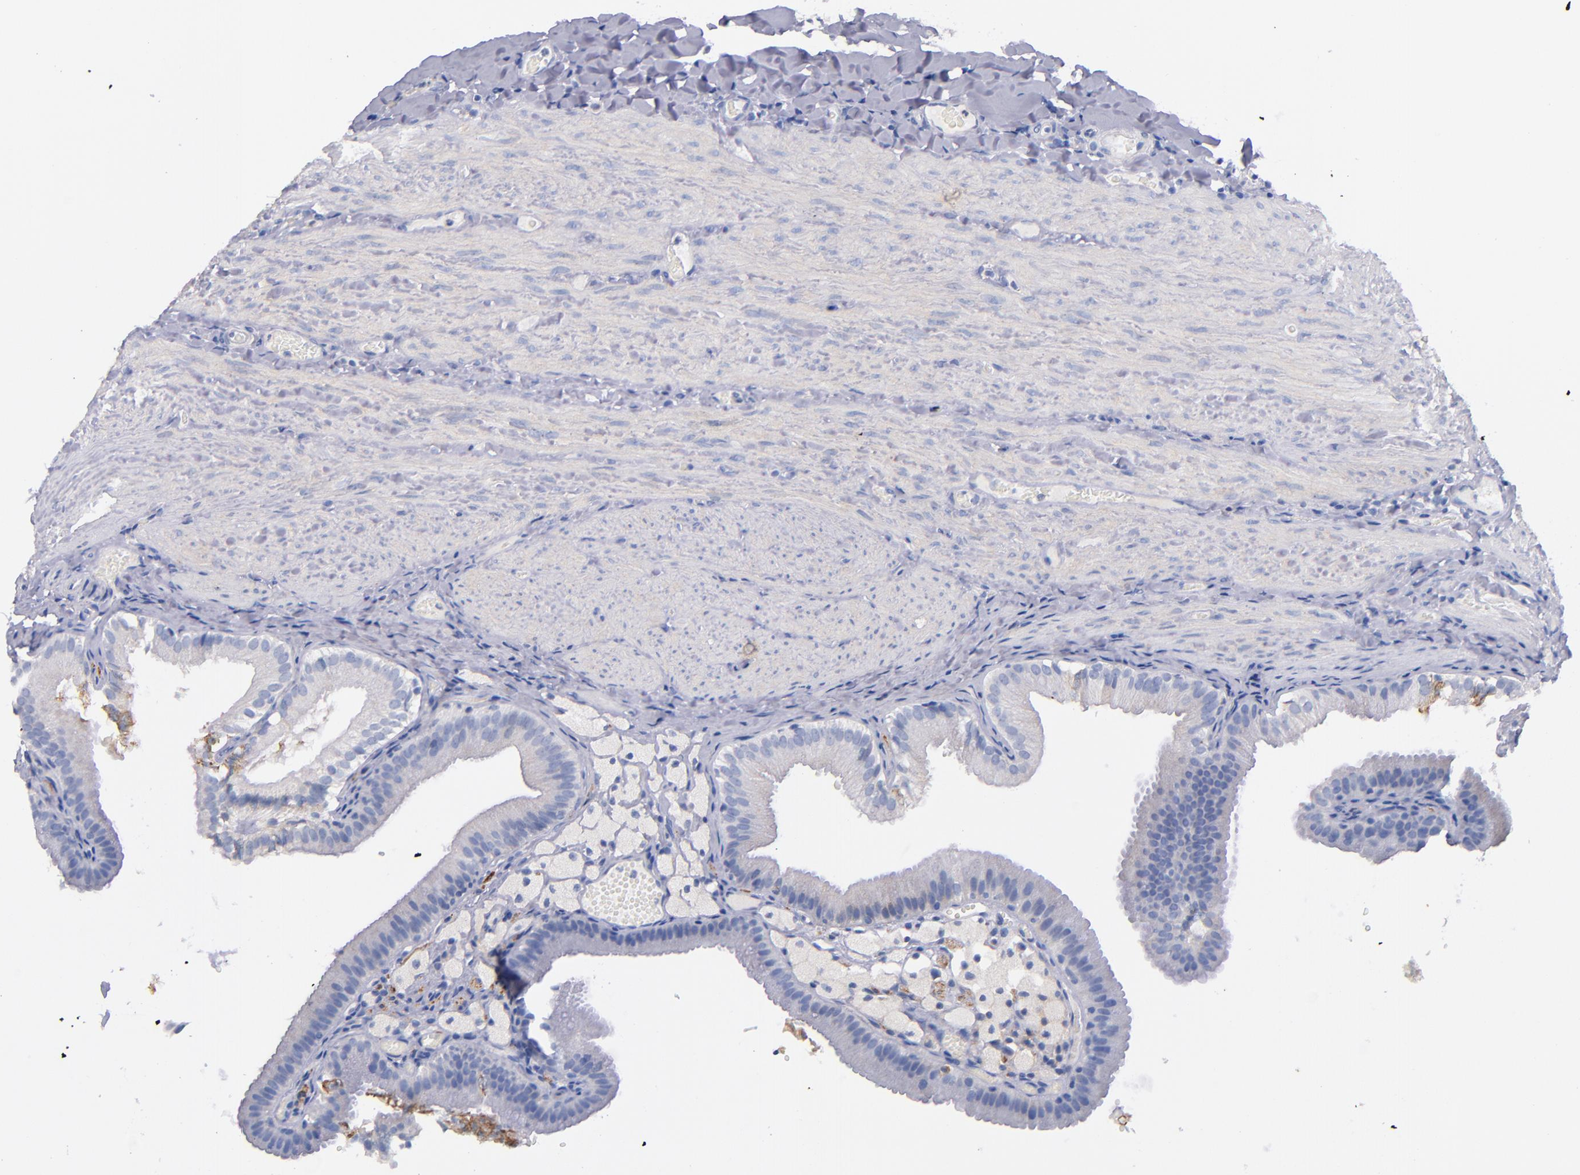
{"staining": {"intensity": "negative", "quantity": "none", "location": "none"}, "tissue": "gallbladder", "cell_type": "Glandular cells", "image_type": "normal", "snomed": [{"axis": "morphology", "description": "Normal tissue, NOS"}, {"axis": "topography", "description": "Gallbladder"}], "caption": "This histopathology image is of unremarkable gallbladder stained with immunohistochemistry (IHC) to label a protein in brown with the nuclei are counter-stained blue. There is no staining in glandular cells.", "gene": "CNTNAP2", "patient": {"sex": "female", "age": 24}}